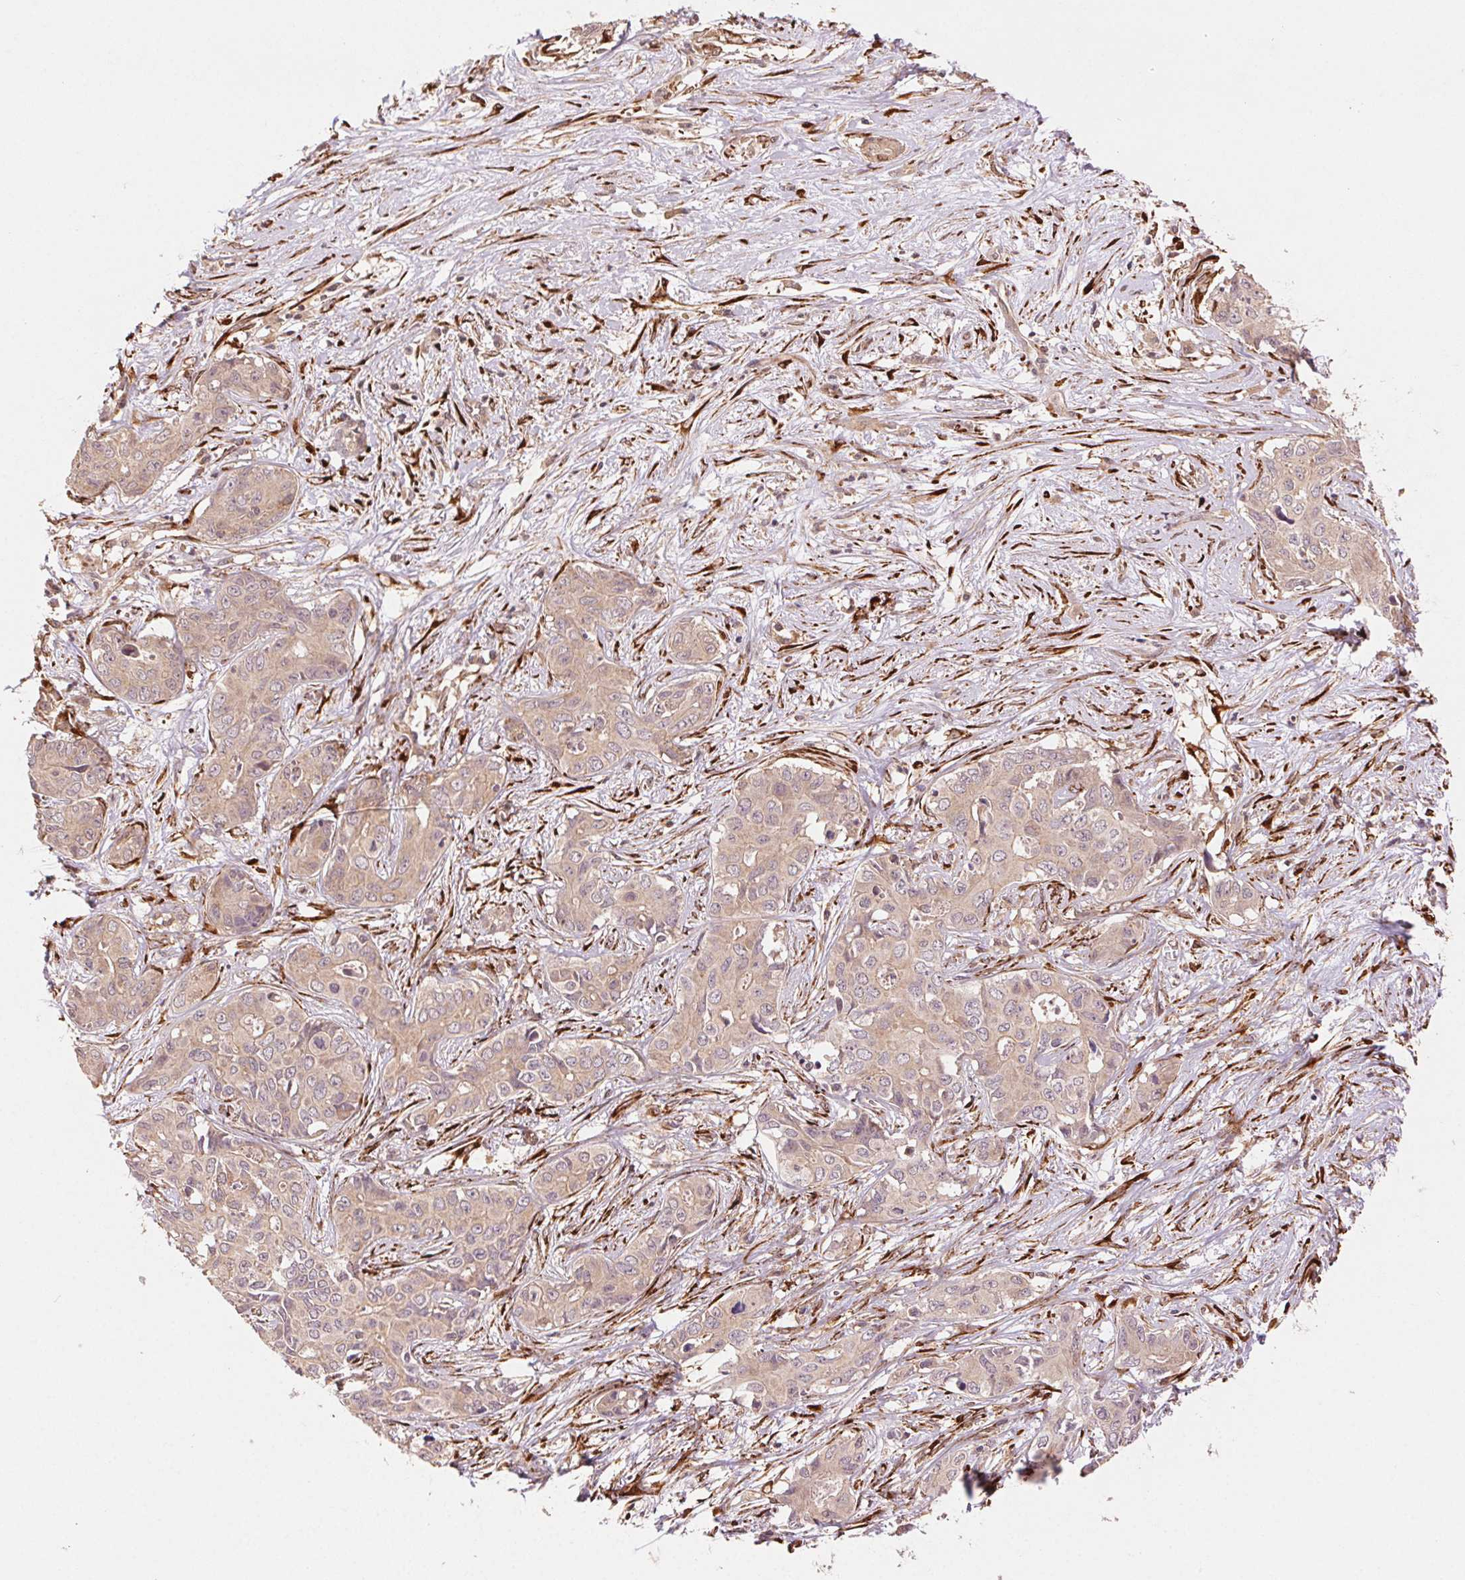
{"staining": {"intensity": "weak", "quantity": ">75%", "location": "cytoplasmic/membranous"}, "tissue": "liver cancer", "cell_type": "Tumor cells", "image_type": "cancer", "snomed": [{"axis": "morphology", "description": "Cholangiocarcinoma"}, {"axis": "topography", "description": "Liver"}], "caption": "Liver cancer (cholangiocarcinoma) stained for a protein (brown) exhibits weak cytoplasmic/membranous positive expression in approximately >75% of tumor cells.", "gene": "KLHL15", "patient": {"sex": "female", "age": 65}}